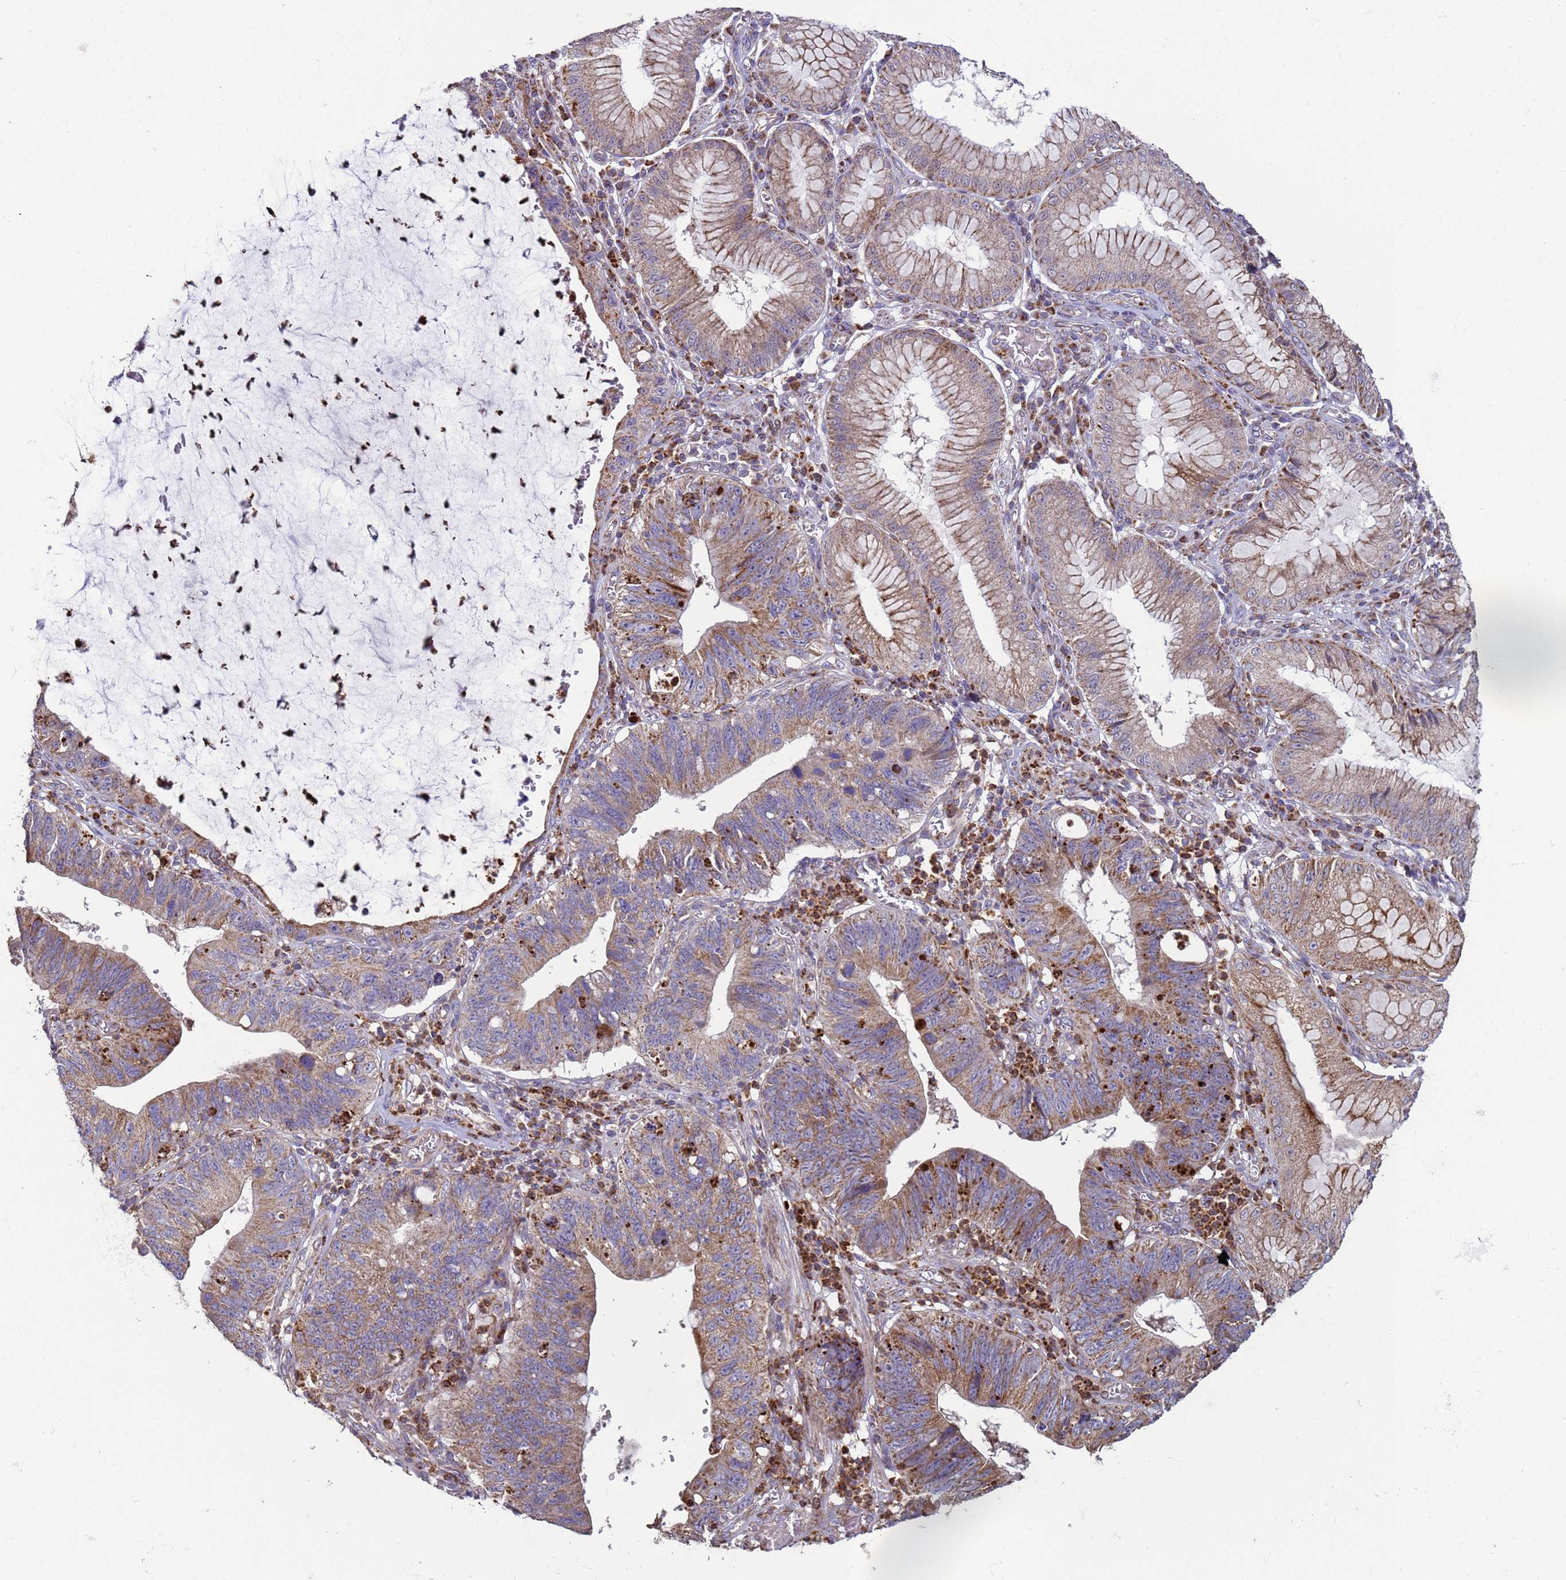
{"staining": {"intensity": "moderate", "quantity": ">75%", "location": "cytoplasmic/membranous"}, "tissue": "stomach cancer", "cell_type": "Tumor cells", "image_type": "cancer", "snomed": [{"axis": "morphology", "description": "Adenocarcinoma, NOS"}, {"axis": "topography", "description": "Stomach"}], "caption": "About >75% of tumor cells in human stomach cancer display moderate cytoplasmic/membranous protein expression as visualized by brown immunohistochemical staining.", "gene": "FBXO33", "patient": {"sex": "male", "age": 59}}